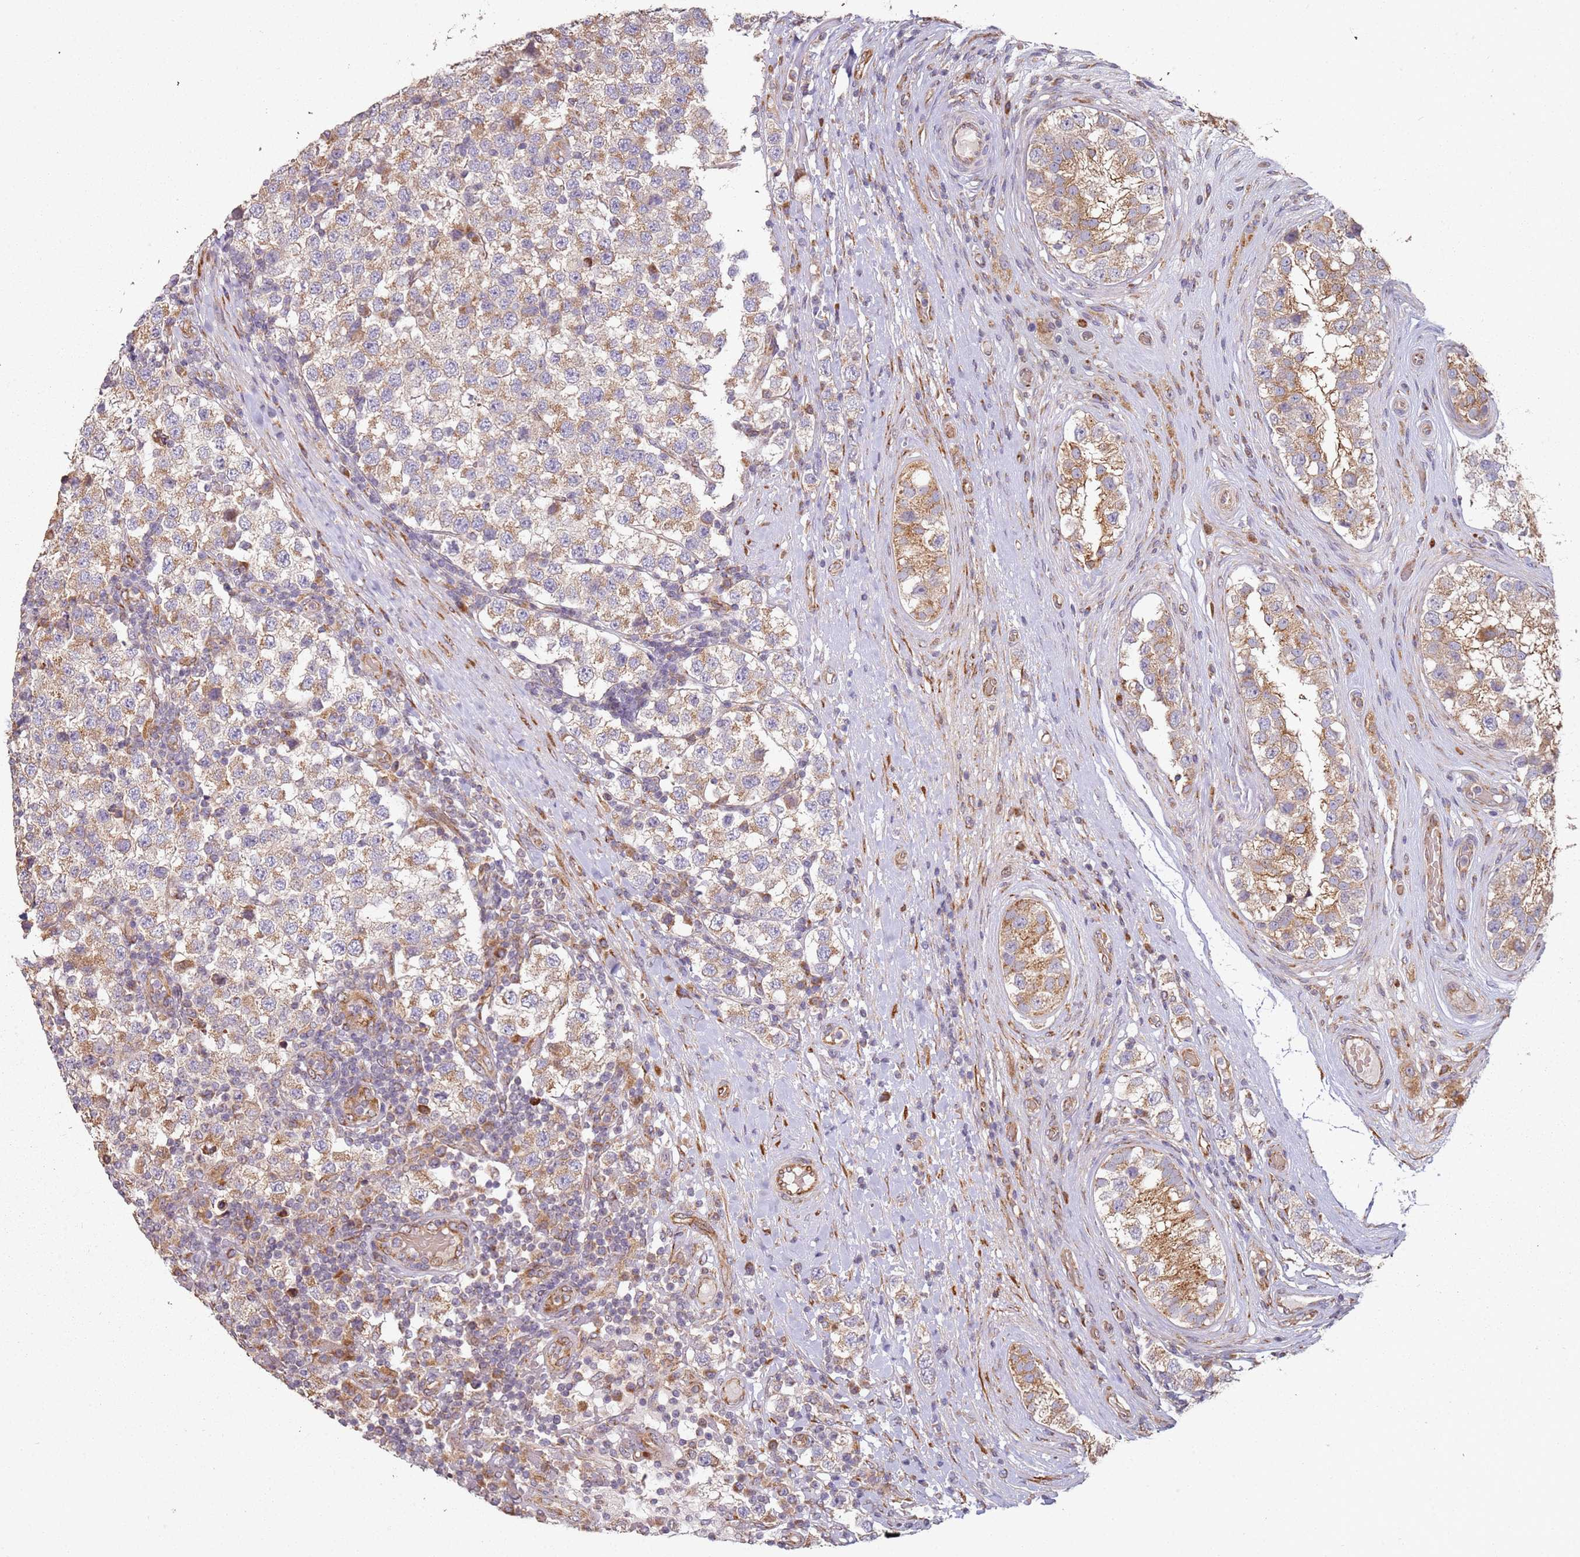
{"staining": {"intensity": "weak", "quantity": ">75%", "location": "cytoplasmic/membranous"}, "tissue": "testis cancer", "cell_type": "Tumor cells", "image_type": "cancer", "snomed": [{"axis": "morphology", "description": "Seminoma, NOS"}, {"axis": "topography", "description": "Testis"}], "caption": "Immunohistochemical staining of seminoma (testis) exhibits low levels of weak cytoplasmic/membranous protein staining in approximately >75% of tumor cells.", "gene": "ARFRP1", "patient": {"sex": "male", "age": 34}}